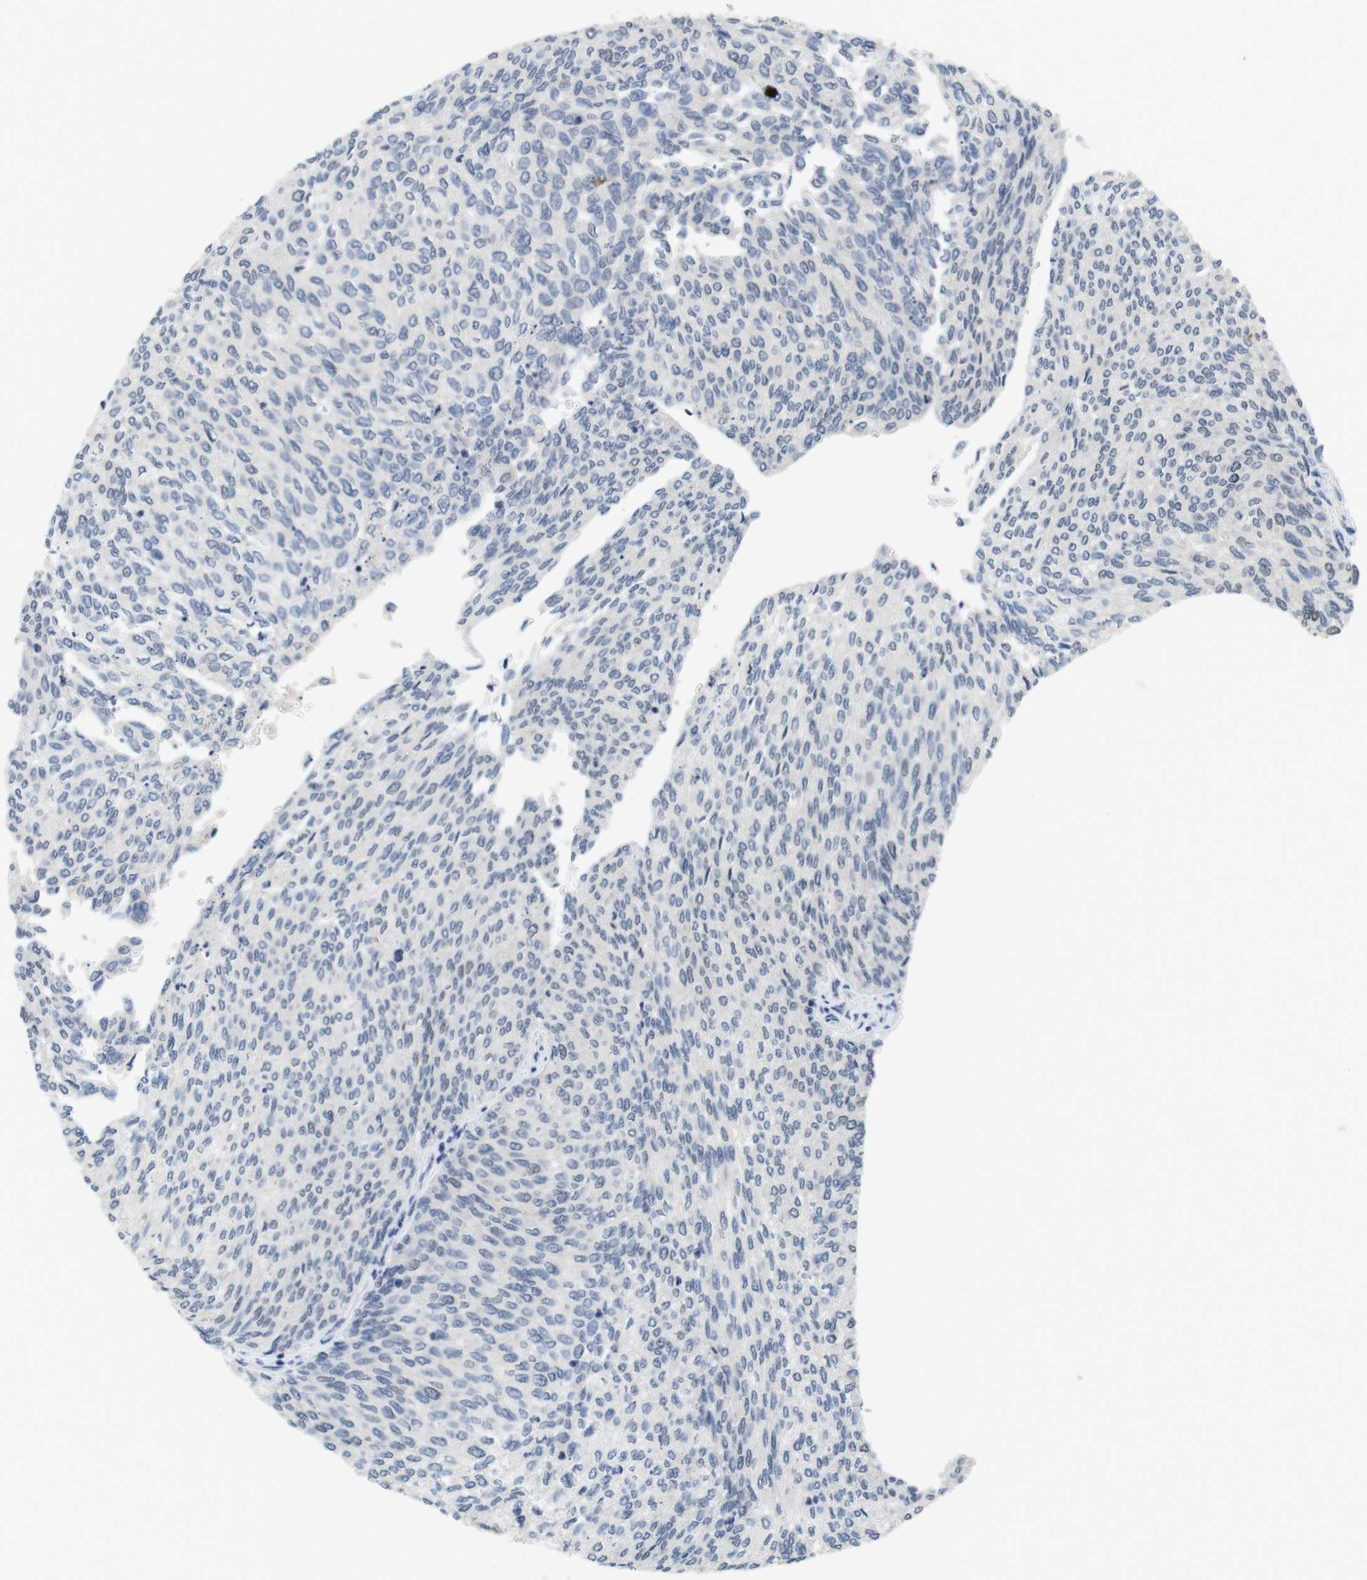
{"staining": {"intensity": "weak", "quantity": "<25%", "location": "nuclear"}, "tissue": "urothelial cancer", "cell_type": "Tumor cells", "image_type": "cancer", "snomed": [{"axis": "morphology", "description": "Urothelial carcinoma, Low grade"}, {"axis": "topography", "description": "Urinary bladder"}], "caption": "This is a histopathology image of IHC staining of low-grade urothelial carcinoma, which shows no staining in tumor cells.", "gene": "SKP2", "patient": {"sex": "female", "age": 79}}